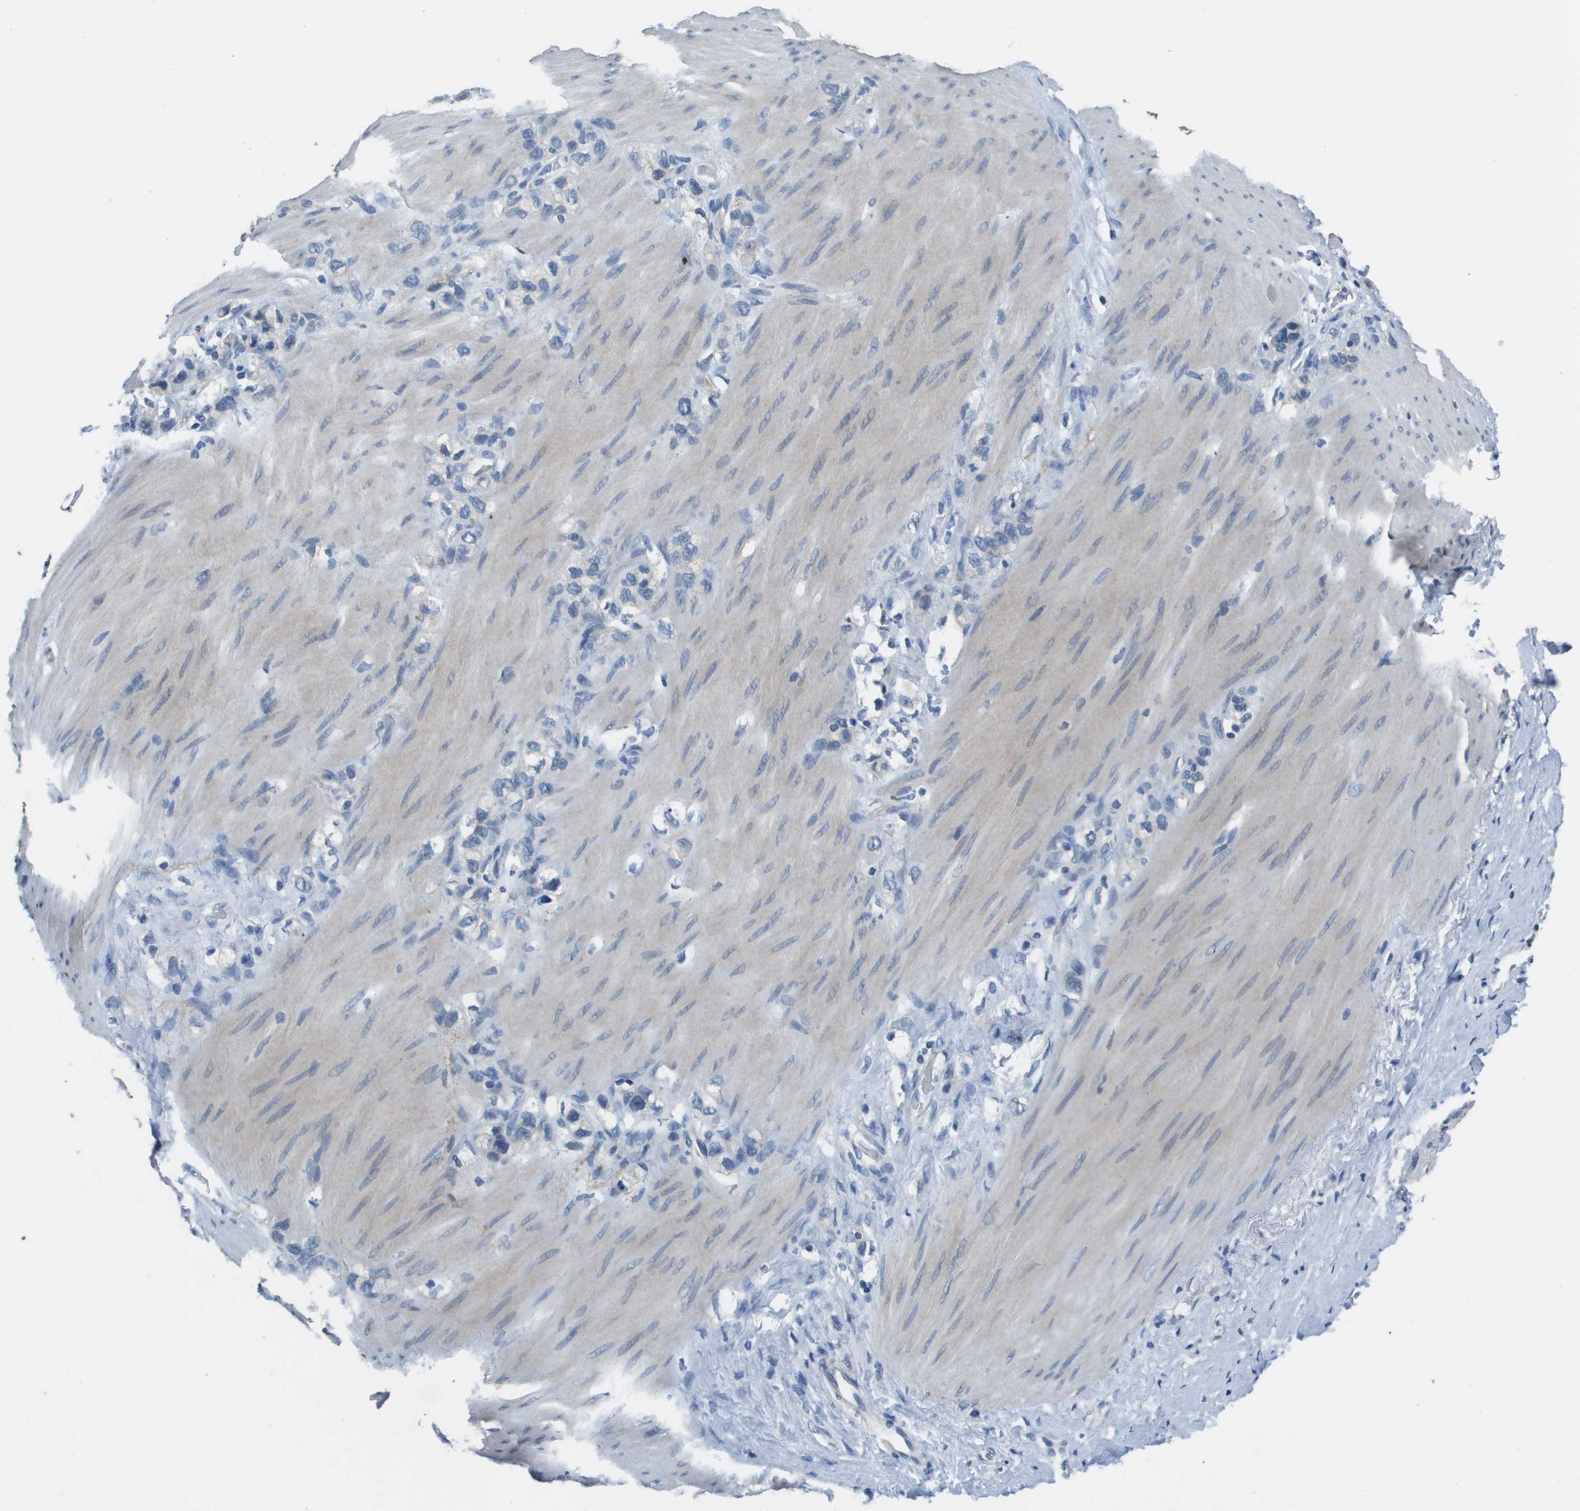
{"staining": {"intensity": "negative", "quantity": "none", "location": "none"}, "tissue": "stomach cancer", "cell_type": "Tumor cells", "image_type": "cancer", "snomed": [{"axis": "morphology", "description": "Normal tissue, NOS"}, {"axis": "morphology", "description": "Adenocarcinoma, NOS"}, {"axis": "morphology", "description": "Adenocarcinoma, High grade"}, {"axis": "topography", "description": "Stomach, upper"}, {"axis": "topography", "description": "Stomach"}], "caption": "Photomicrograph shows no protein positivity in tumor cells of stomach adenocarcinoma tissue.", "gene": "NCS1", "patient": {"sex": "female", "age": 65}}